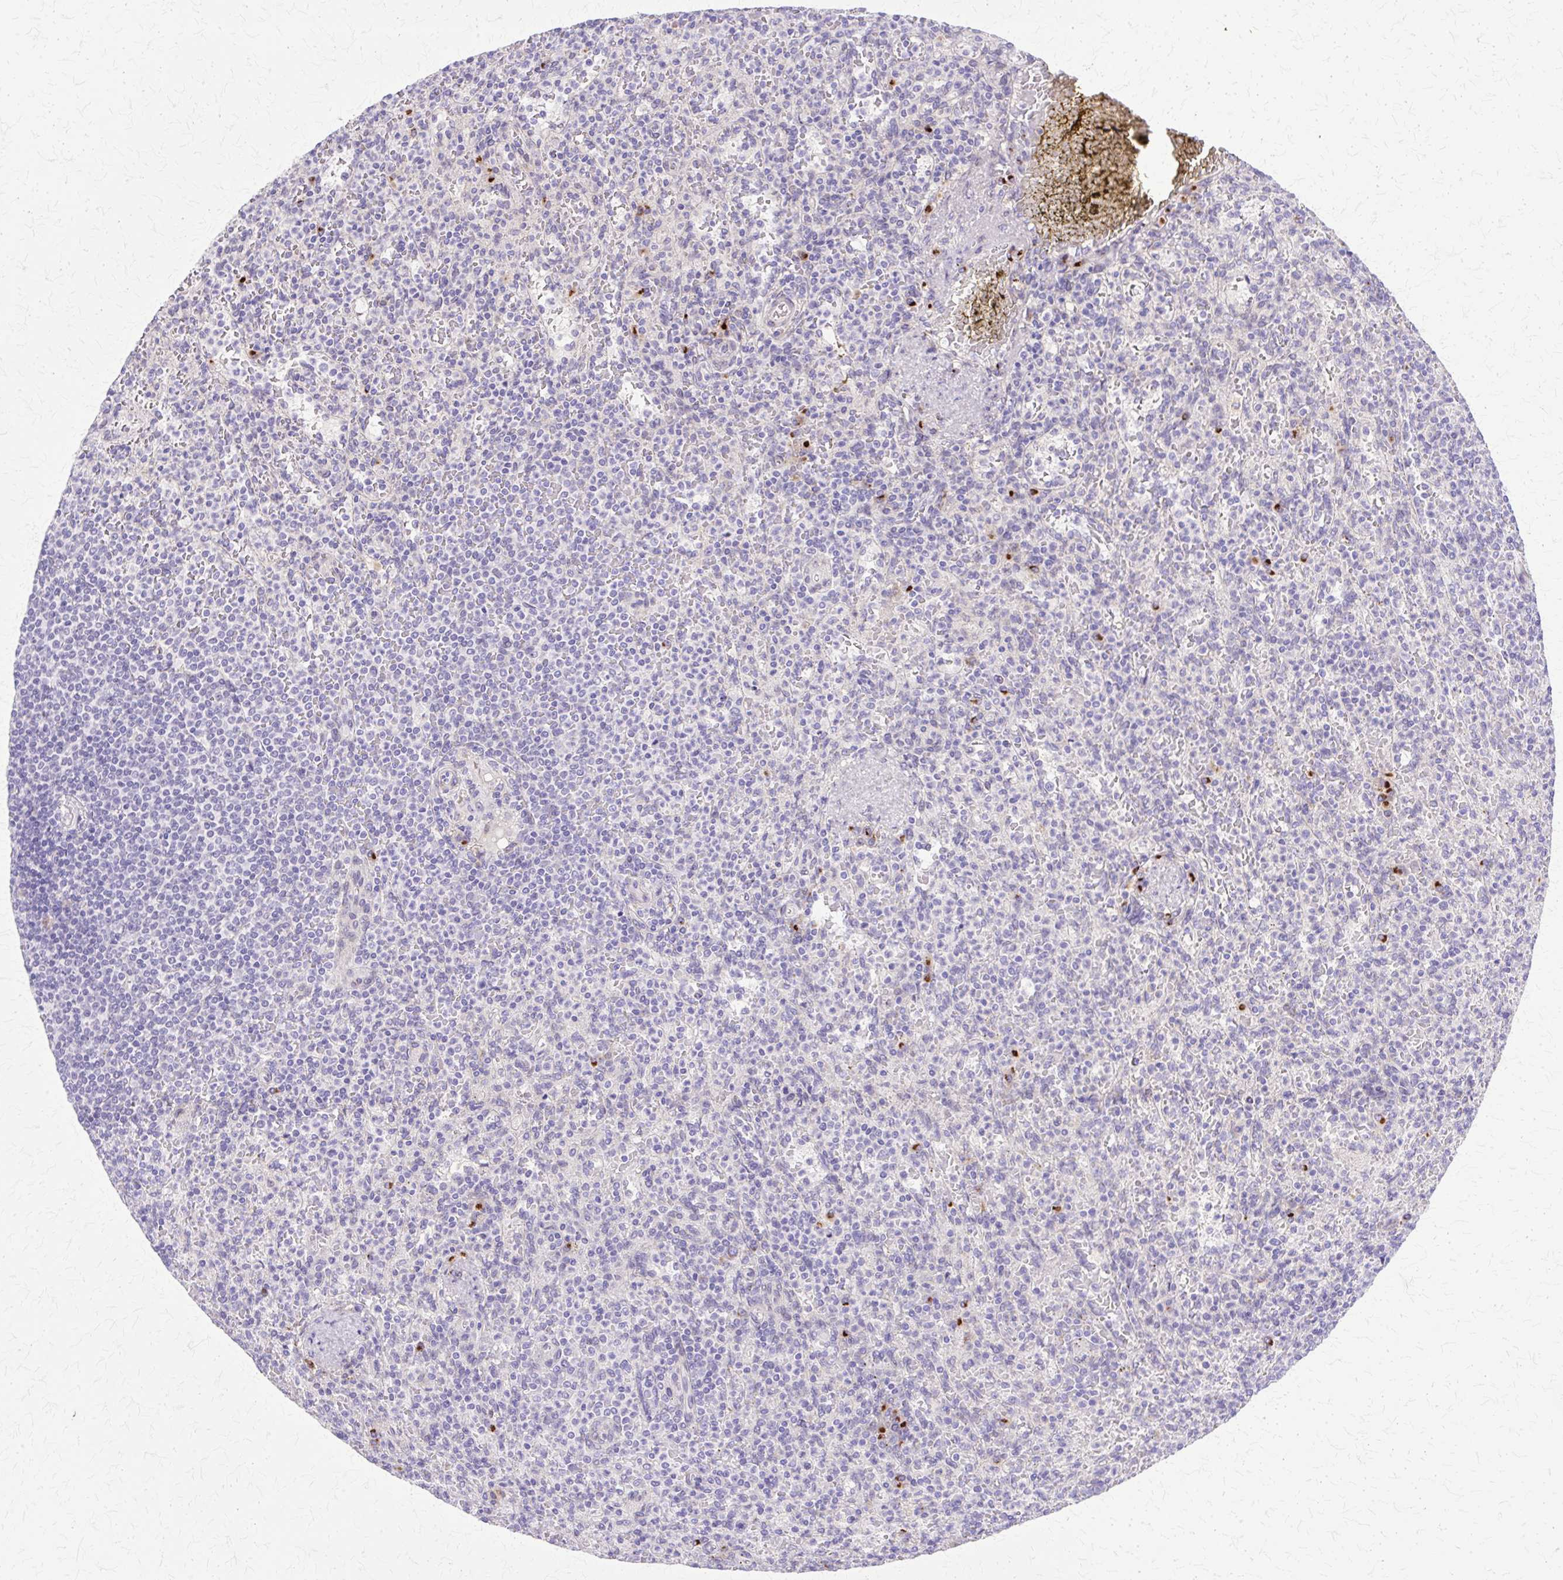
{"staining": {"intensity": "negative", "quantity": "none", "location": "none"}, "tissue": "spleen", "cell_type": "Cells in red pulp", "image_type": "normal", "snomed": [{"axis": "morphology", "description": "Normal tissue, NOS"}, {"axis": "topography", "description": "Spleen"}], "caption": "This is an IHC micrograph of normal spleen. There is no positivity in cells in red pulp.", "gene": "TBC1D3B", "patient": {"sex": "female", "age": 74}}